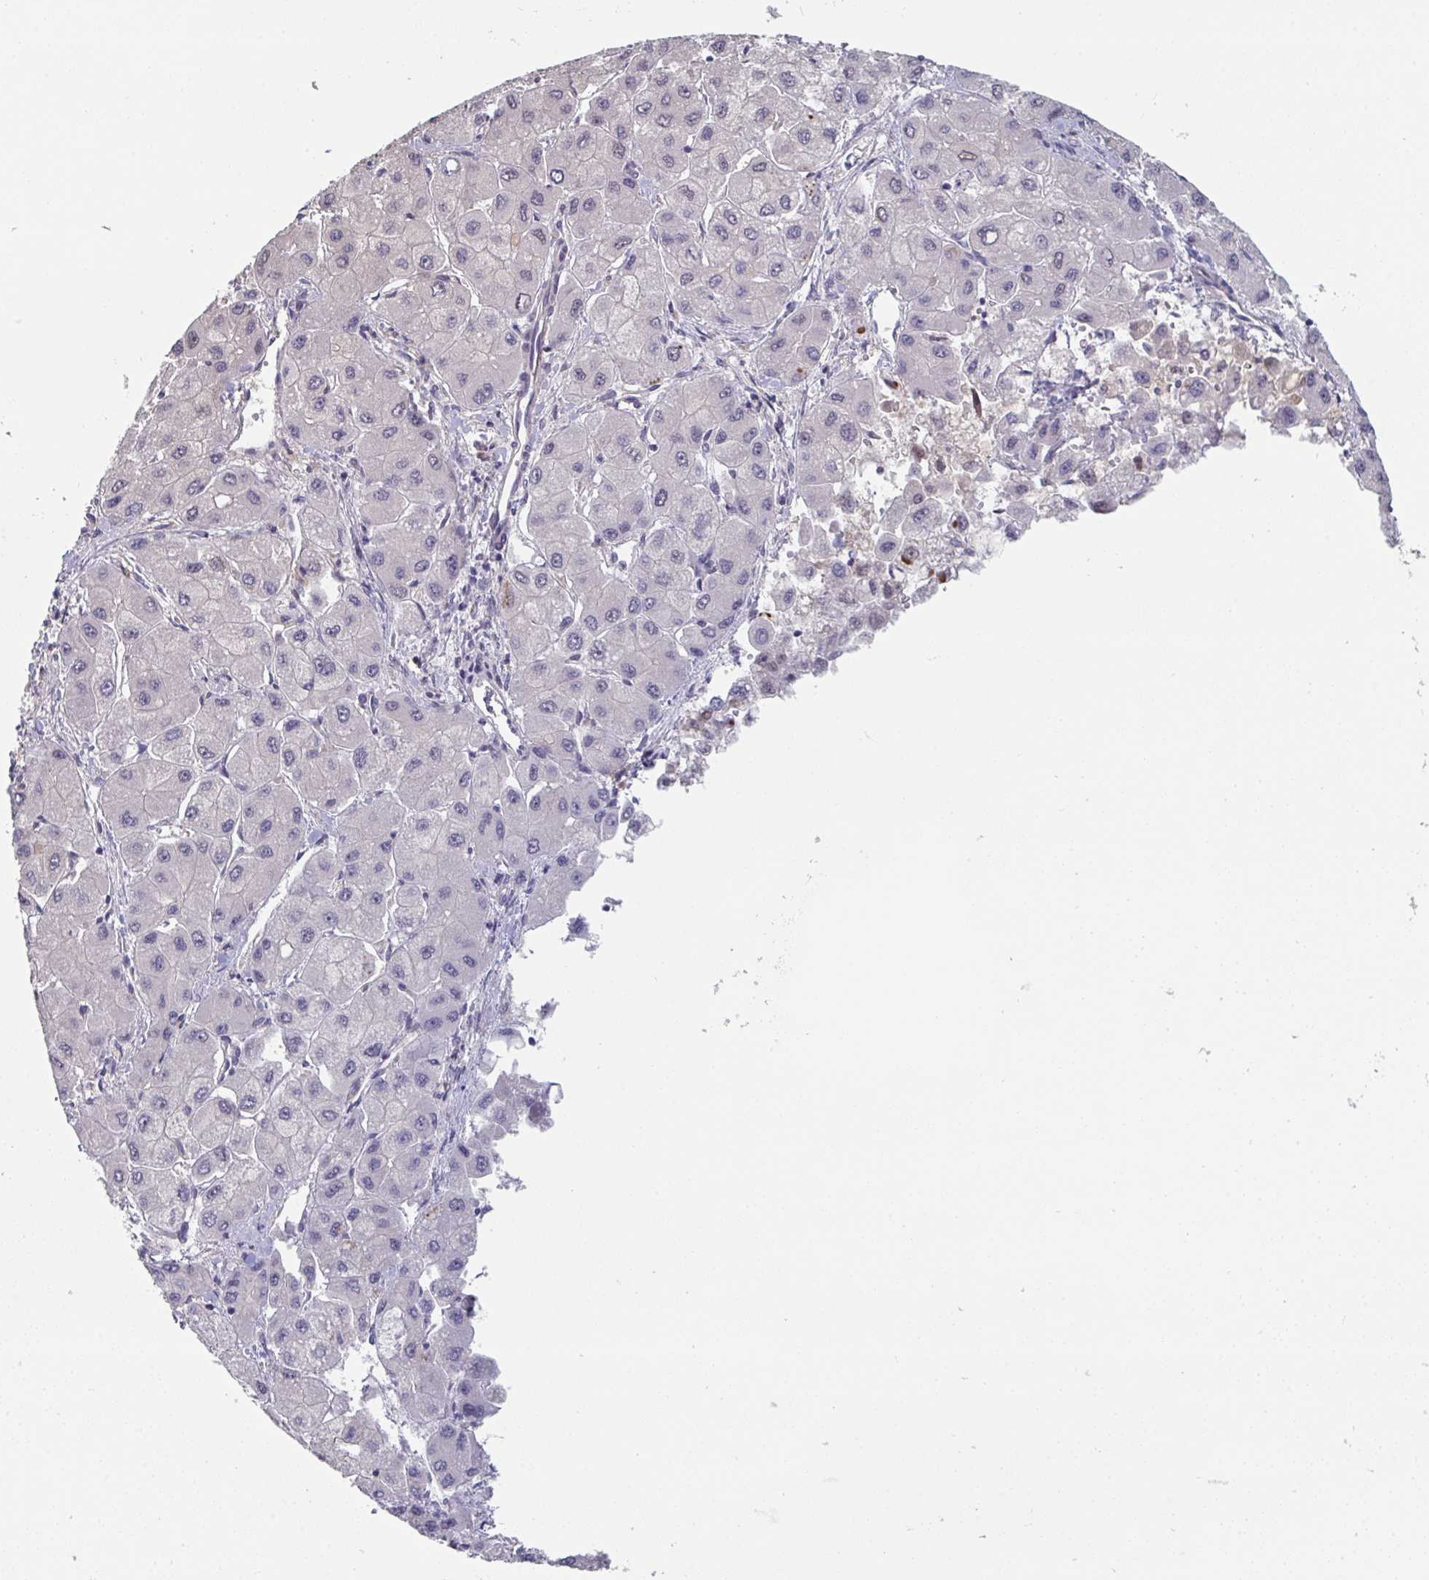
{"staining": {"intensity": "negative", "quantity": "none", "location": "none"}, "tissue": "liver cancer", "cell_type": "Tumor cells", "image_type": "cancer", "snomed": [{"axis": "morphology", "description": "Carcinoma, Hepatocellular, NOS"}, {"axis": "topography", "description": "Liver"}], "caption": "This is a histopathology image of immunohistochemistry (IHC) staining of liver hepatocellular carcinoma, which shows no positivity in tumor cells.", "gene": "PTPRD", "patient": {"sex": "male", "age": 40}}